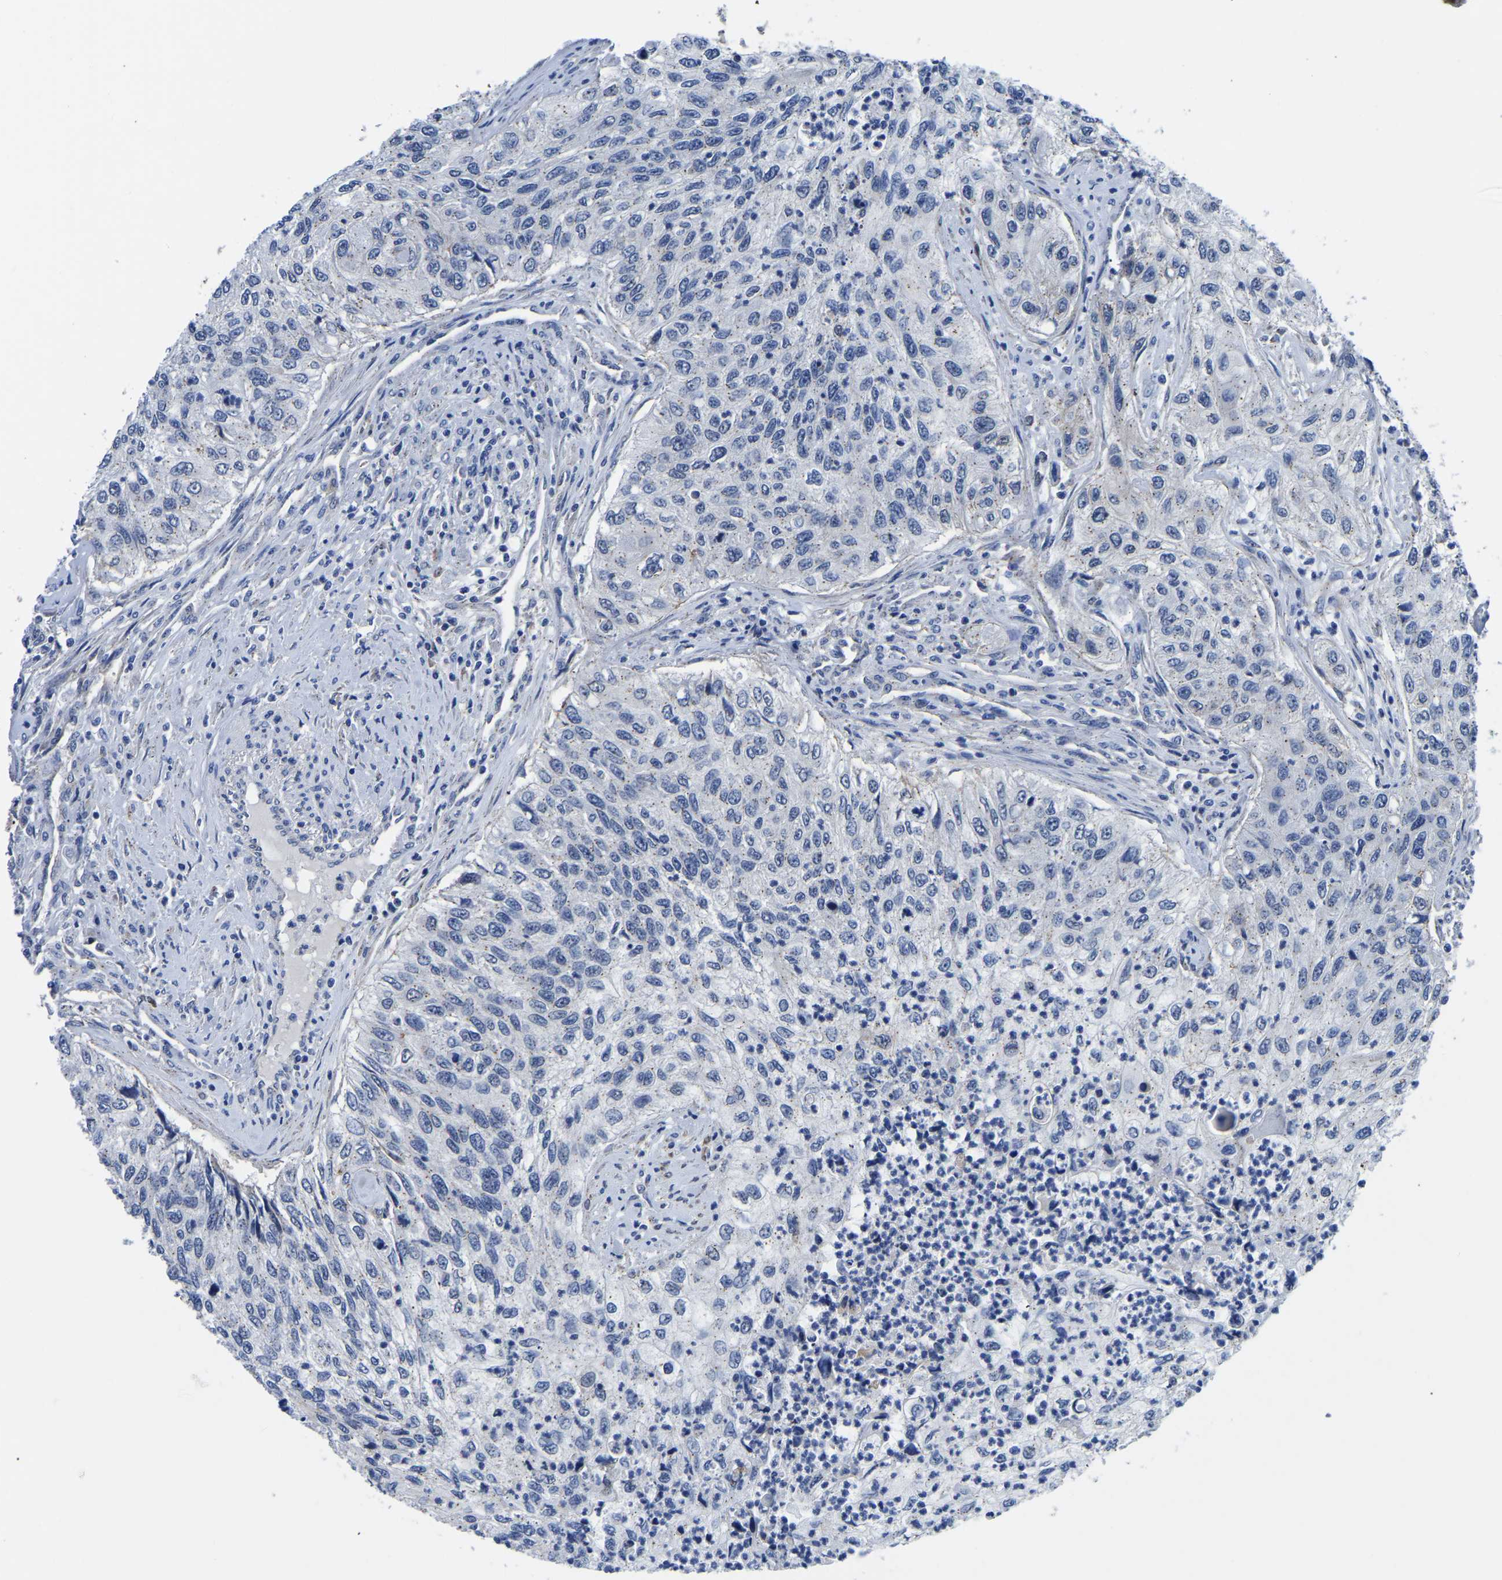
{"staining": {"intensity": "negative", "quantity": "none", "location": "none"}, "tissue": "urothelial cancer", "cell_type": "Tumor cells", "image_type": "cancer", "snomed": [{"axis": "morphology", "description": "Urothelial carcinoma, High grade"}, {"axis": "topography", "description": "Urinary bladder"}], "caption": "The immunohistochemistry micrograph has no significant positivity in tumor cells of urothelial cancer tissue.", "gene": "TFG", "patient": {"sex": "female", "age": 60}}